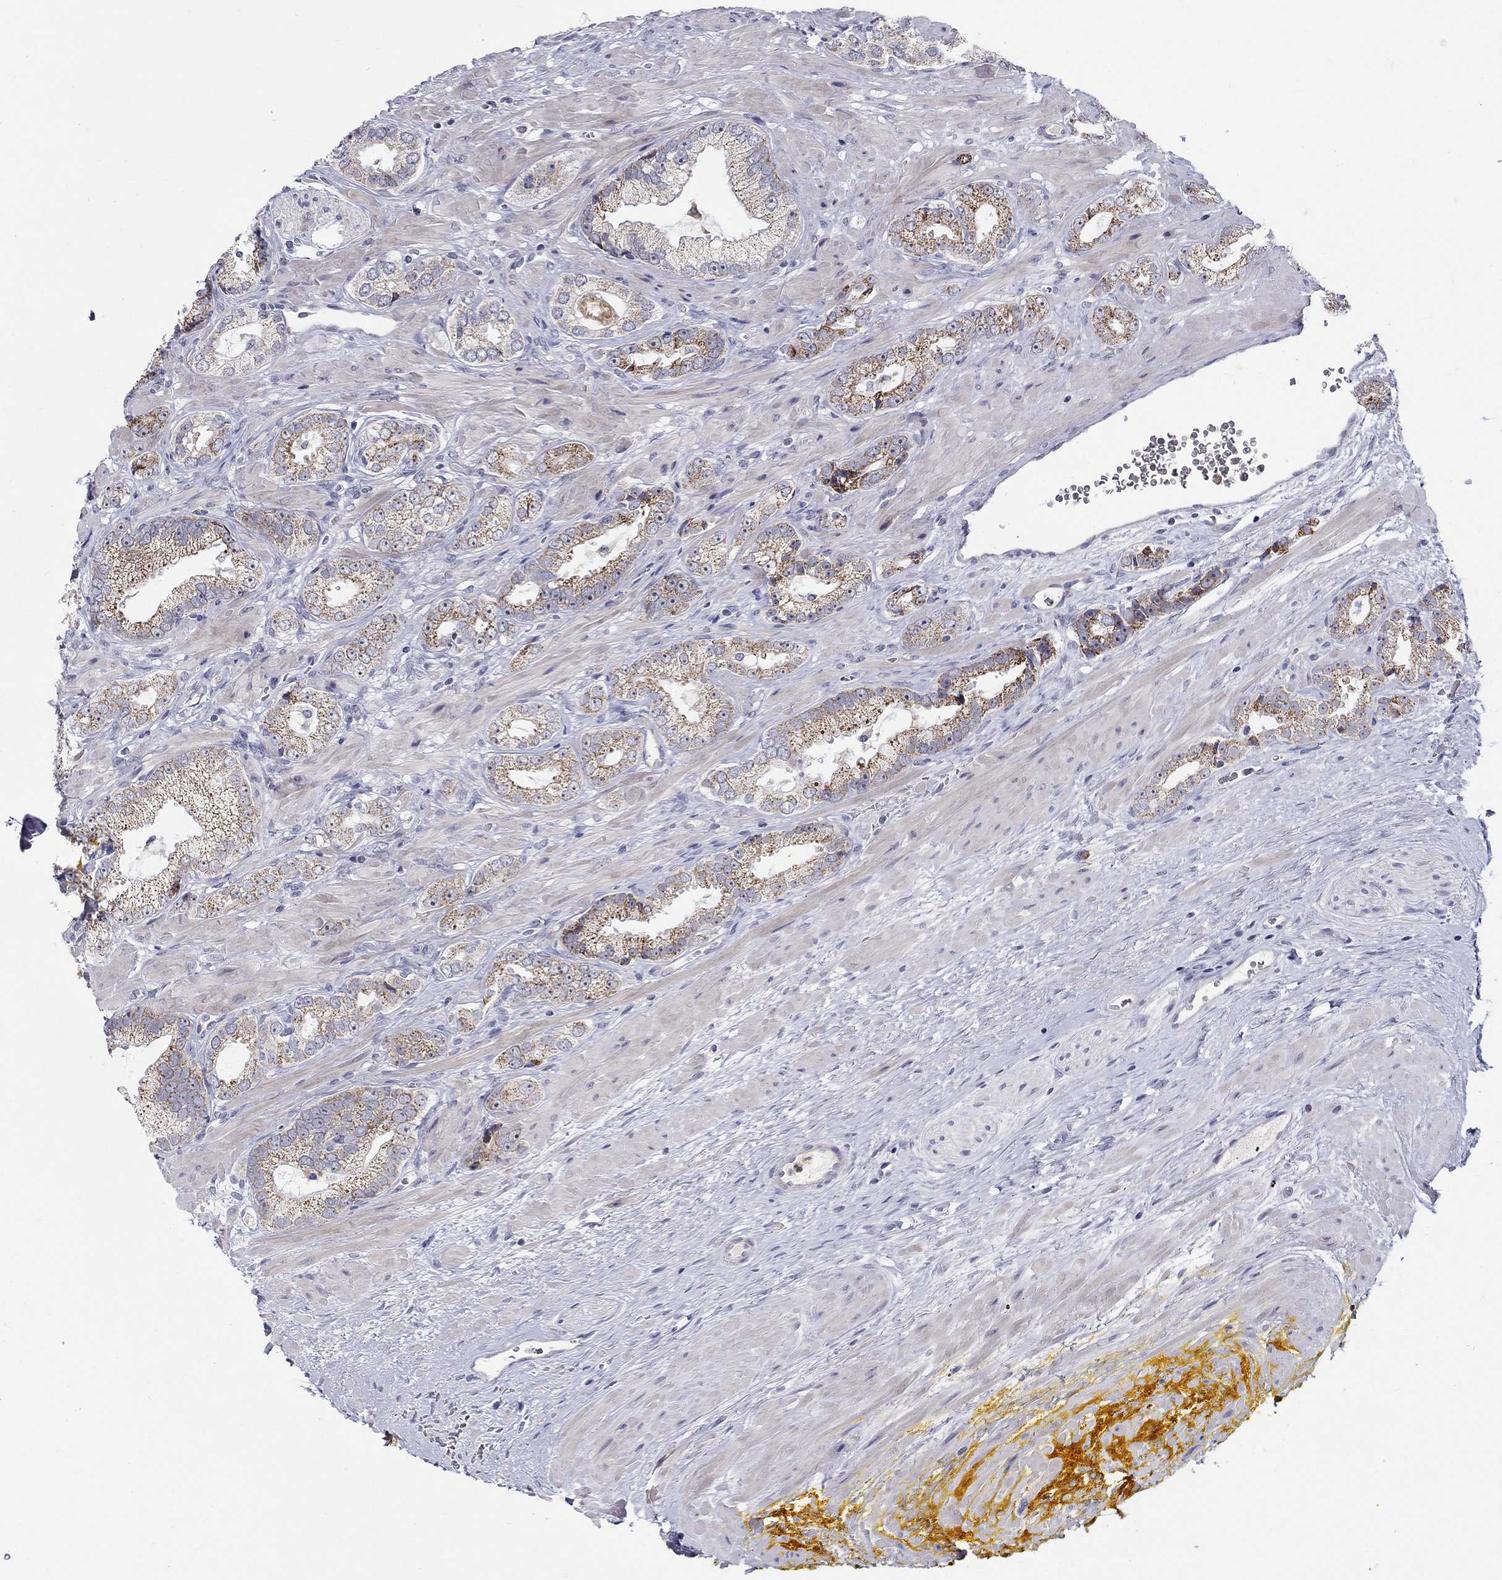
{"staining": {"intensity": "strong", "quantity": "25%-75%", "location": "cytoplasmic/membranous"}, "tissue": "prostate cancer", "cell_type": "Tumor cells", "image_type": "cancer", "snomed": [{"axis": "morphology", "description": "Adenocarcinoma, NOS"}, {"axis": "topography", "description": "Prostate"}], "caption": "Prostate adenocarcinoma stained with IHC shows strong cytoplasmic/membranous positivity in approximately 25%-75% of tumor cells. Immunohistochemistry (ihc) stains the protein in brown and the nuclei are stained blue.", "gene": "HMX2", "patient": {"sex": "male", "age": 67}}